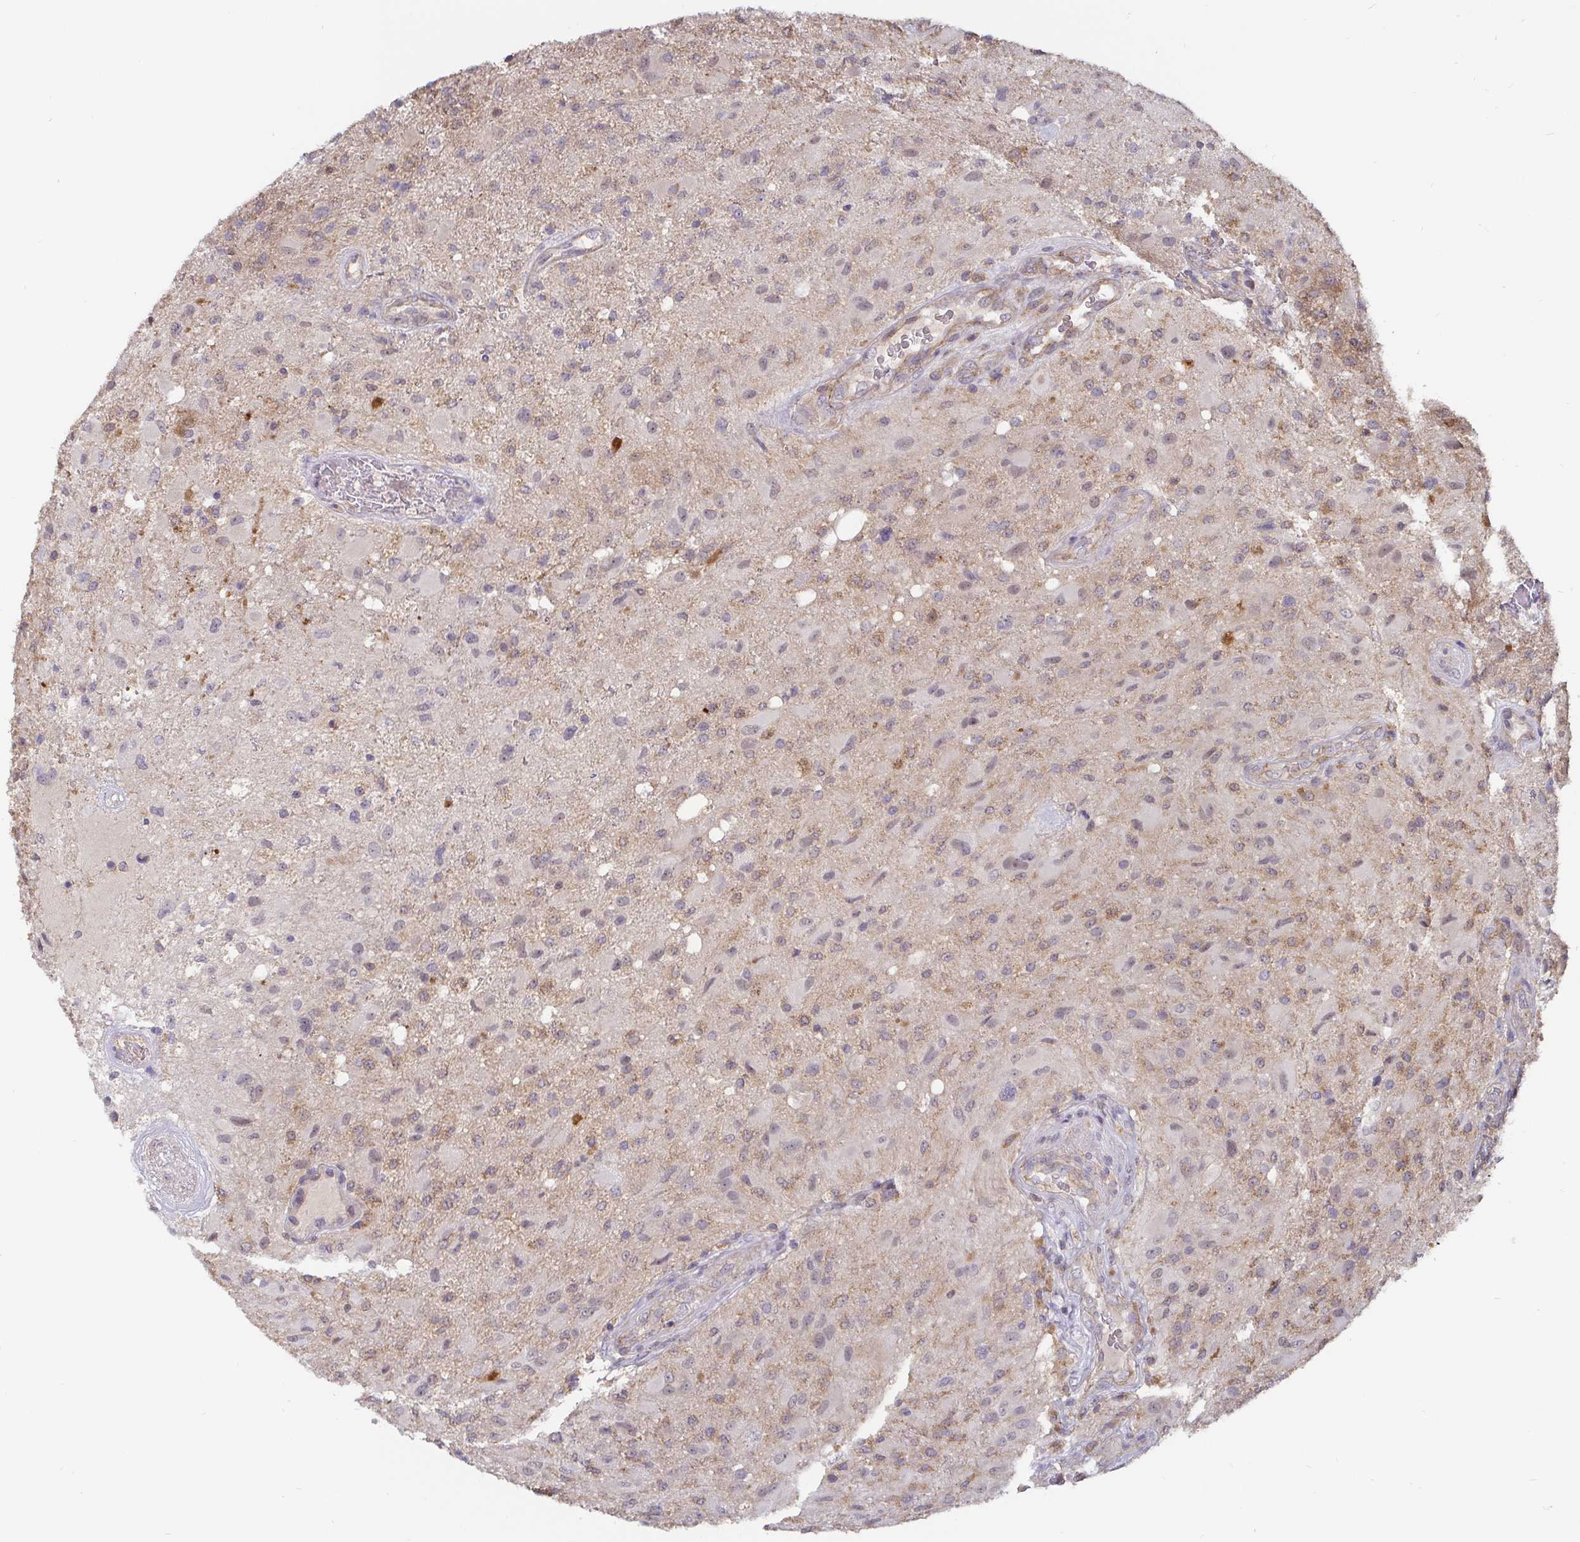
{"staining": {"intensity": "negative", "quantity": "none", "location": "none"}, "tissue": "glioma", "cell_type": "Tumor cells", "image_type": "cancer", "snomed": [{"axis": "morphology", "description": "Glioma, malignant, High grade"}, {"axis": "topography", "description": "Brain"}], "caption": "Immunohistochemistry (IHC) image of human malignant high-grade glioma stained for a protein (brown), which displays no positivity in tumor cells. (IHC, brightfield microscopy, high magnification).", "gene": "CDH18", "patient": {"sex": "male", "age": 53}}